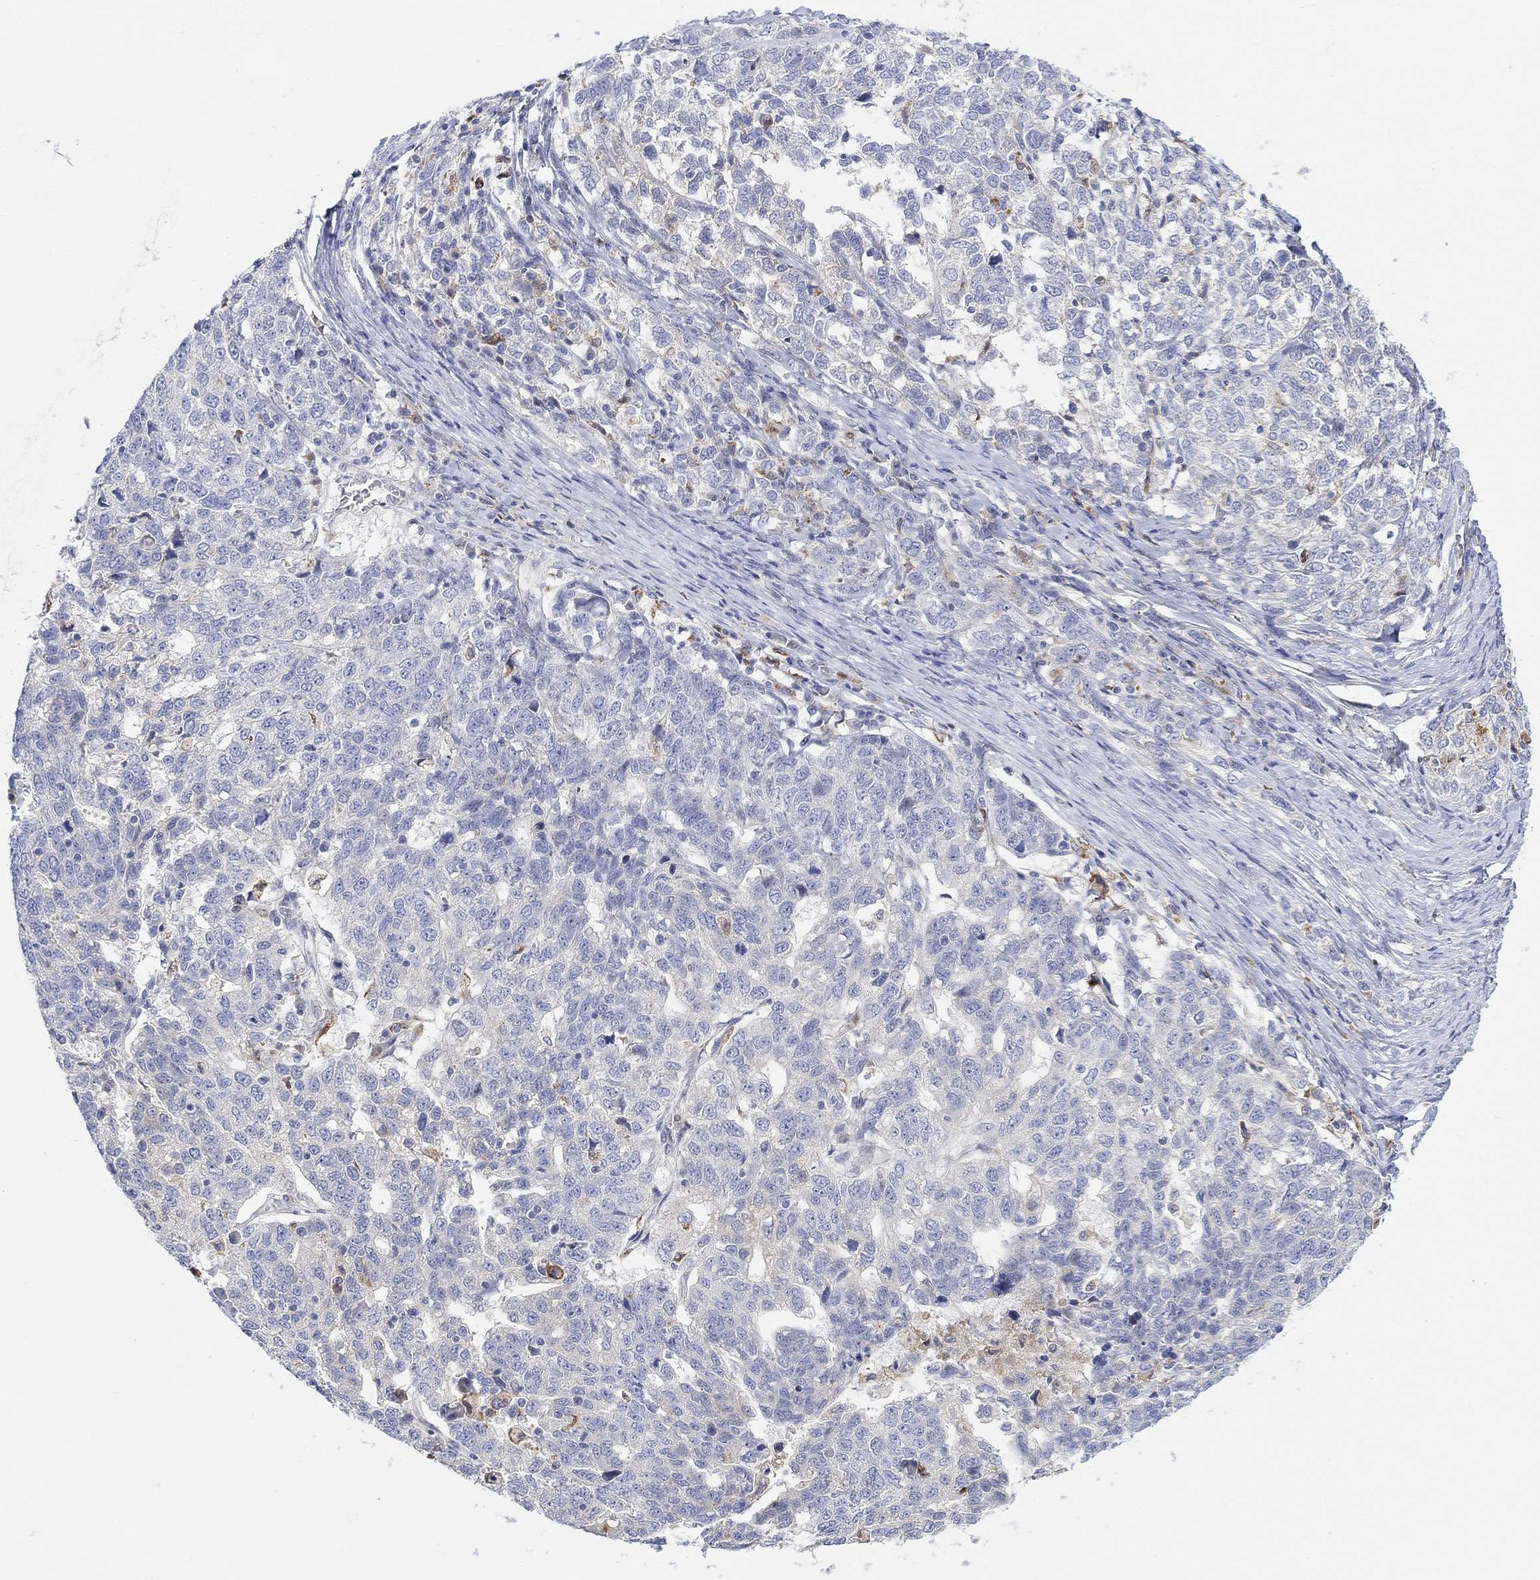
{"staining": {"intensity": "negative", "quantity": "none", "location": "none"}, "tissue": "ovarian cancer", "cell_type": "Tumor cells", "image_type": "cancer", "snomed": [{"axis": "morphology", "description": "Cystadenocarcinoma, serous, NOS"}, {"axis": "topography", "description": "Ovary"}], "caption": "Immunohistochemical staining of human ovarian serous cystadenocarcinoma exhibits no significant staining in tumor cells. (IHC, brightfield microscopy, high magnification).", "gene": "ACSL1", "patient": {"sex": "female", "age": 71}}